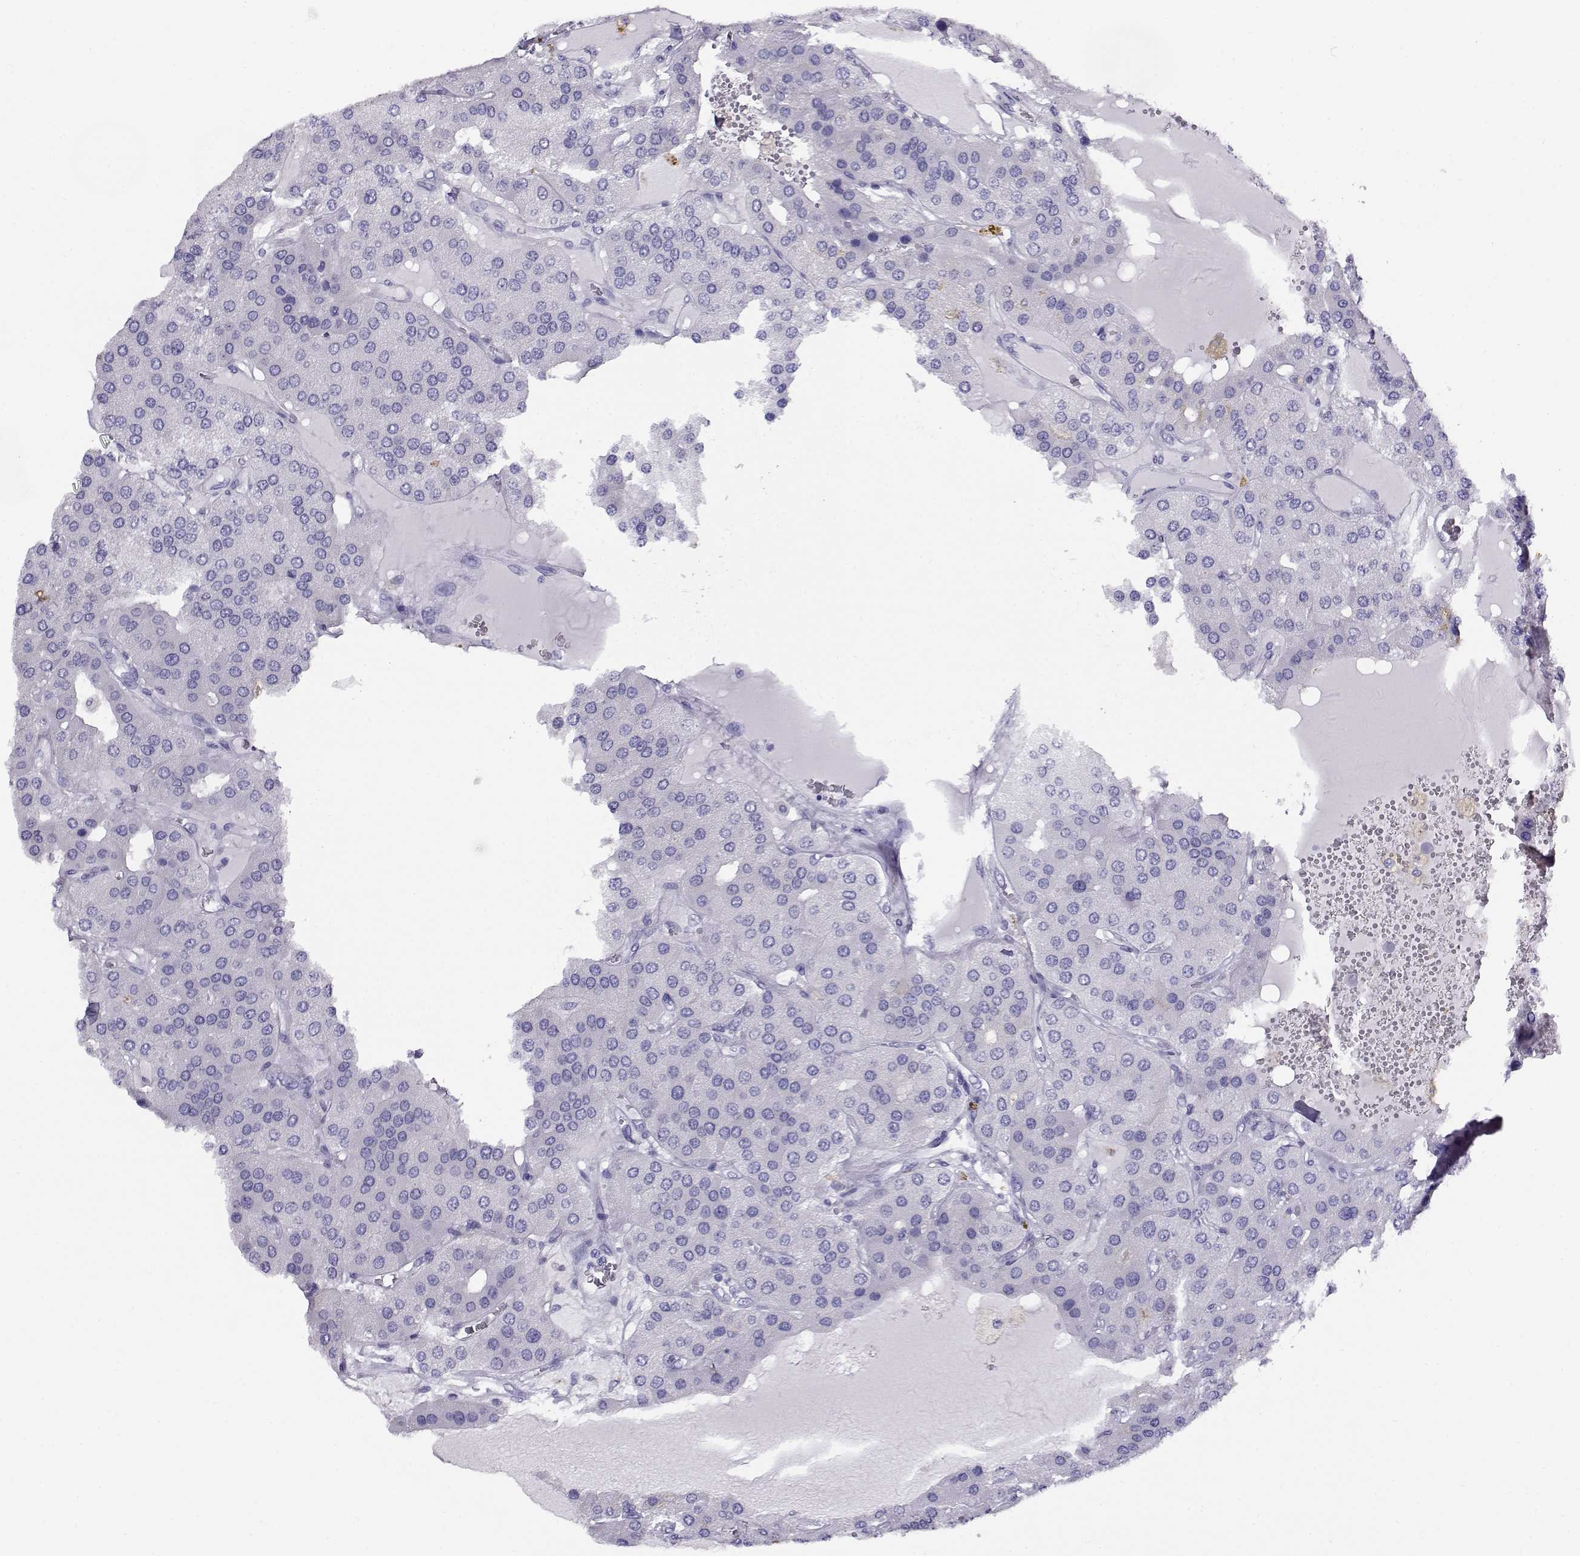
{"staining": {"intensity": "negative", "quantity": "none", "location": "none"}, "tissue": "parathyroid gland", "cell_type": "Glandular cells", "image_type": "normal", "snomed": [{"axis": "morphology", "description": "Normal tissue, NOS"}, {"axis": "morphology", "description": "Adenoma, NOS"}, {"axis": "topography", "description": "Parathyroid gland"}], "caption": "Normal parathyroid gland was stained to show a protein in brown. There is no significant positivity in glandular cells.", "gene": "RHOXF2B", "patient": {"sex": "female", "age": 86}}